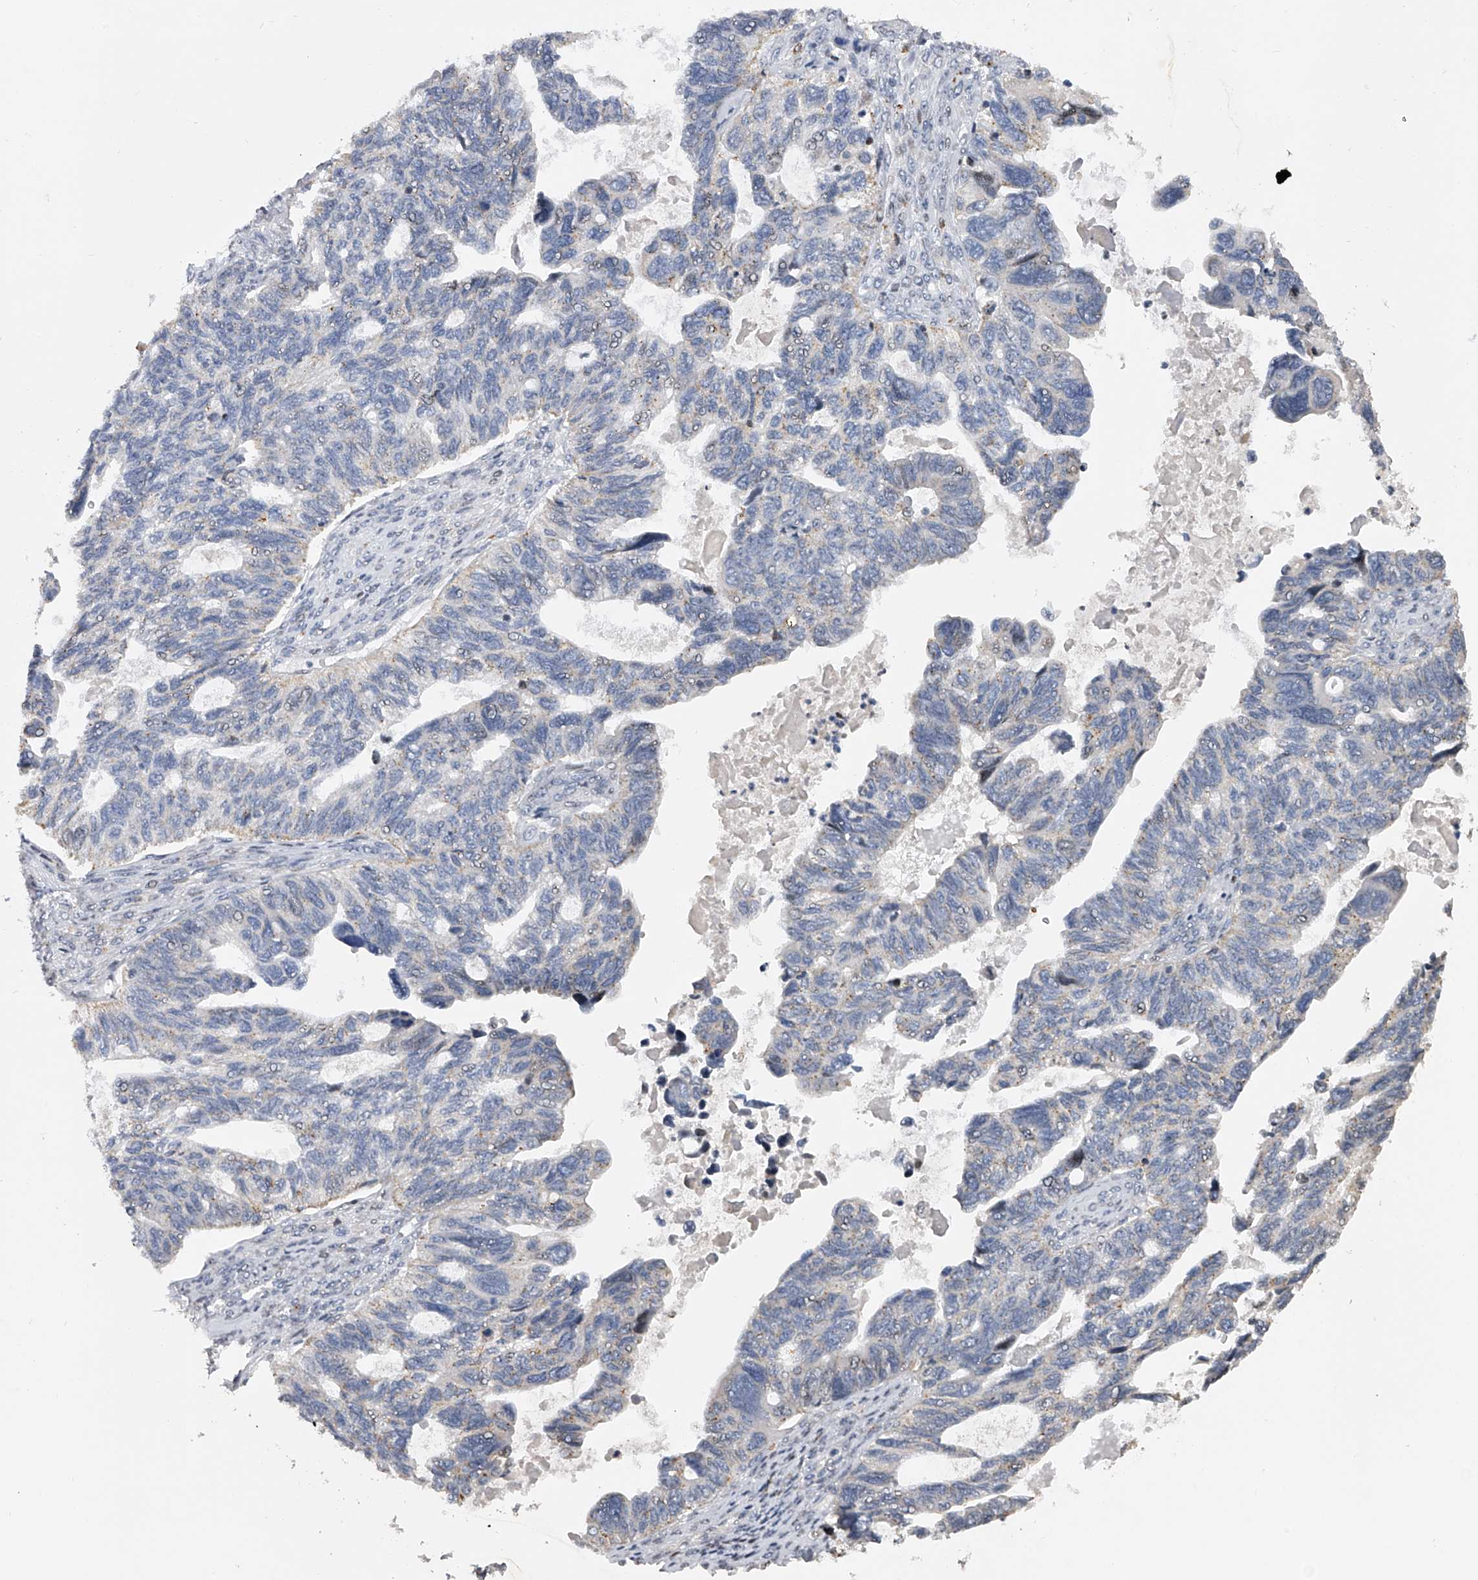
{"staining": {"intensity": "negative", "quantity": "none", "location": "none"}, "tissue": "ovarian cancer", "cell_type": "Tumor cells", "image_type": "cancer", "snomed": [{"axis": "morphology", "description": "Cystadenocarcinoma, serous, NOS"}, {"axis": "topography", "description": "Ovary"}], "caption": "High magnification brightfield microscopy of serous cystadenocarcinoma (ovarian) stained with DAB (3,3'-diaminobenzidine) (brown) and counterstained with hematoxylin (blue): tumor cells show no significant positivity.", "gene": "RWDD2A", "patient": {"sex": "female", "age": 79}}